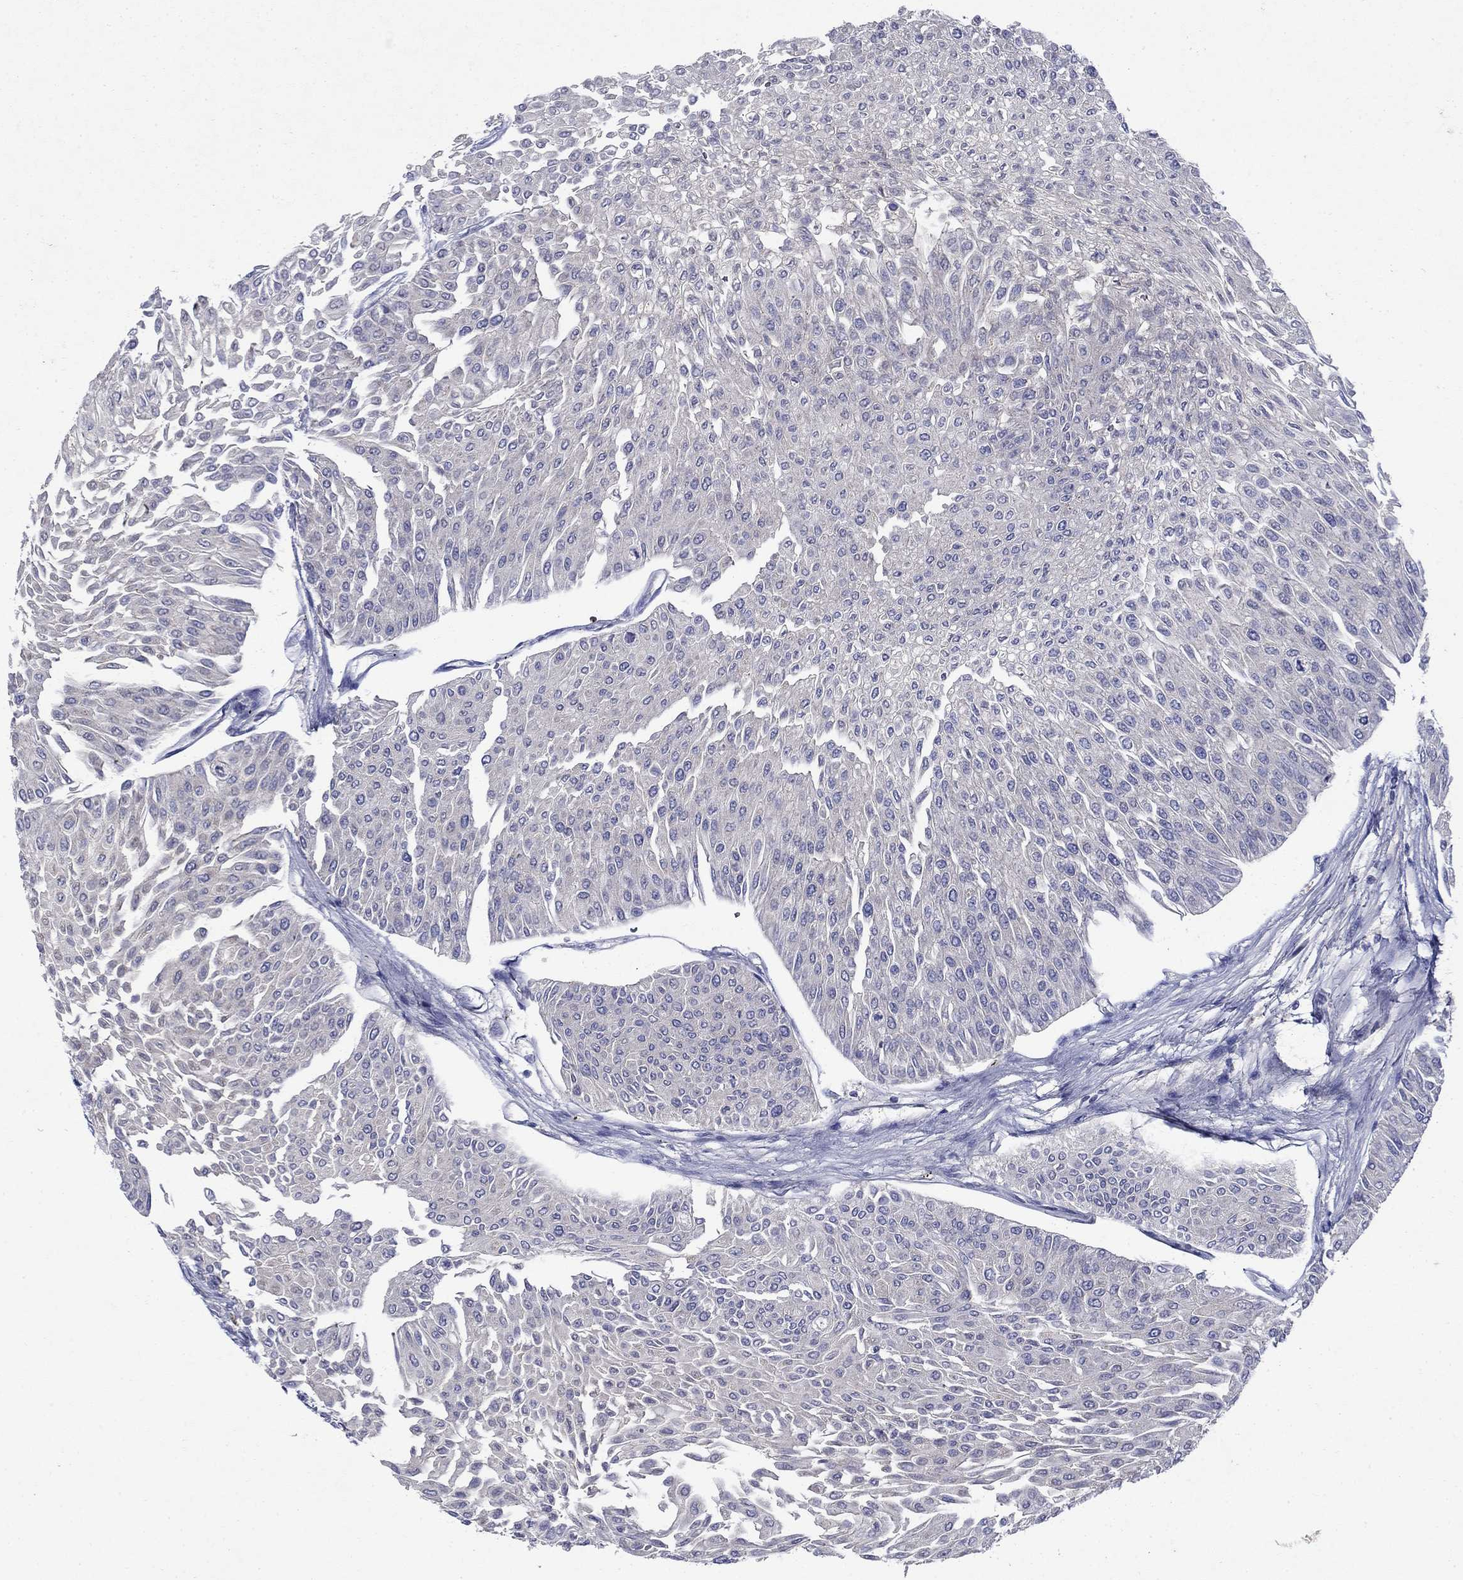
{"staining": {"intensity": "negative", "quantity": "none", "location": "none"}, "tissue": "urothelial cancer", "cell_type": "Tumor cells", "image_type": "cancer", "snomed": [{"axis": "morphology", "description": "Urothelial carcinoma, Low grade"}, {"axis": "topography", "description": "Urinary bladder"}], "caption": "A photomicrograph of urothelial cancer stained for a protein displays no brown staining in tumor cells.", "gene": "STAB2", "patient": {"sex": "male", "age": 67}}